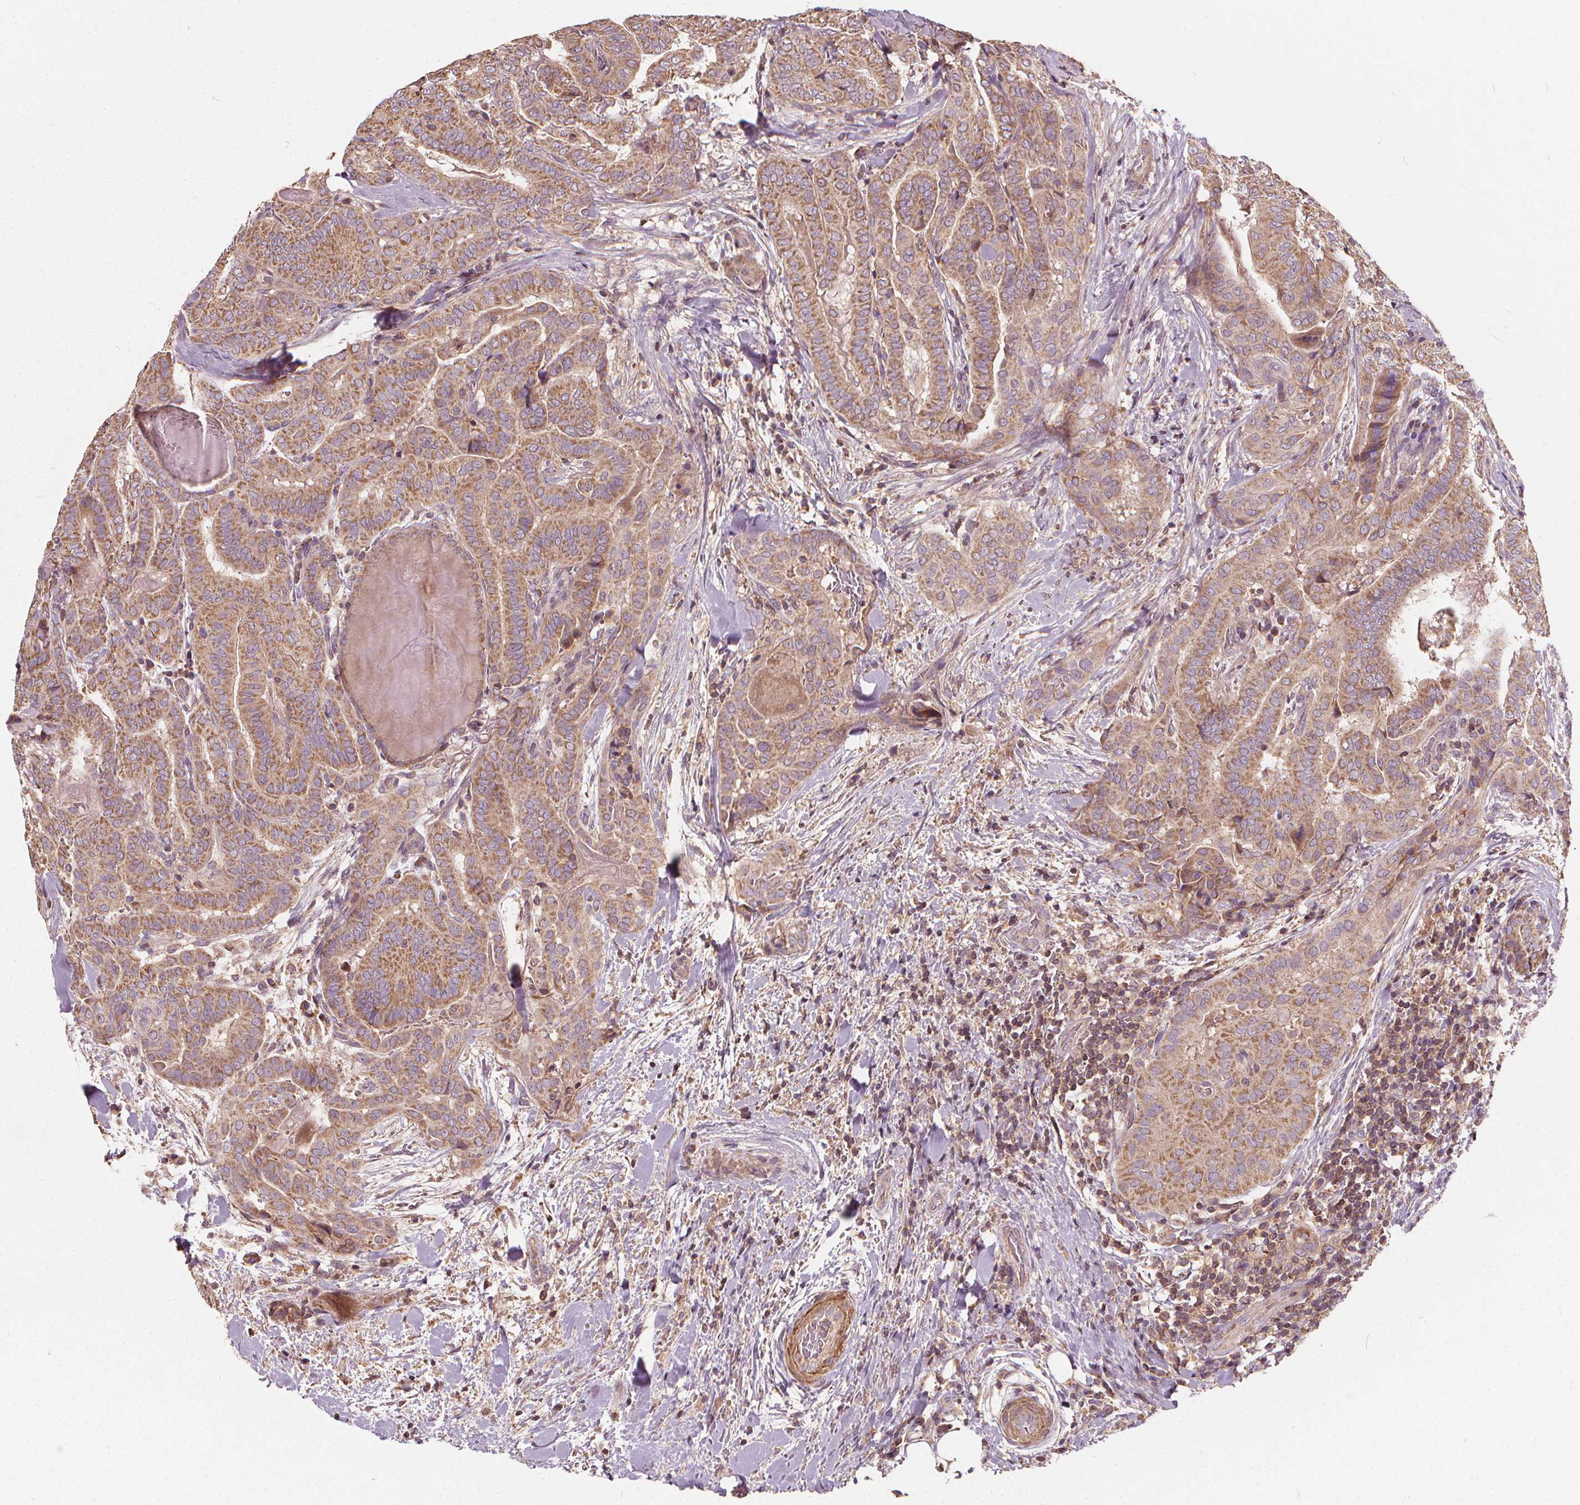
{"staining": {"intensity": "moderate", "quantity": ">75%", "location": "cytoplasmic/membranous"}, "tissue": "thyroid cancer", "cell_type": "Tumor cells", "image_type": "cancer", "snomed": [{"axis": "morphology", "description": "Papillary adenocarcinoma, NOS"}, {"axis": "topography", "description": "Thyroid gland"}], "caption": "A high-resolution micrograph shows IHC staining of thyroid cancer (papillary adenocarcinoma), which demonstrates moderate cytoplasmic/membranous expression in about >75% of tumor cells.", "gene": "ORAI2", "patient": {"sex": "female", "age": 61}}